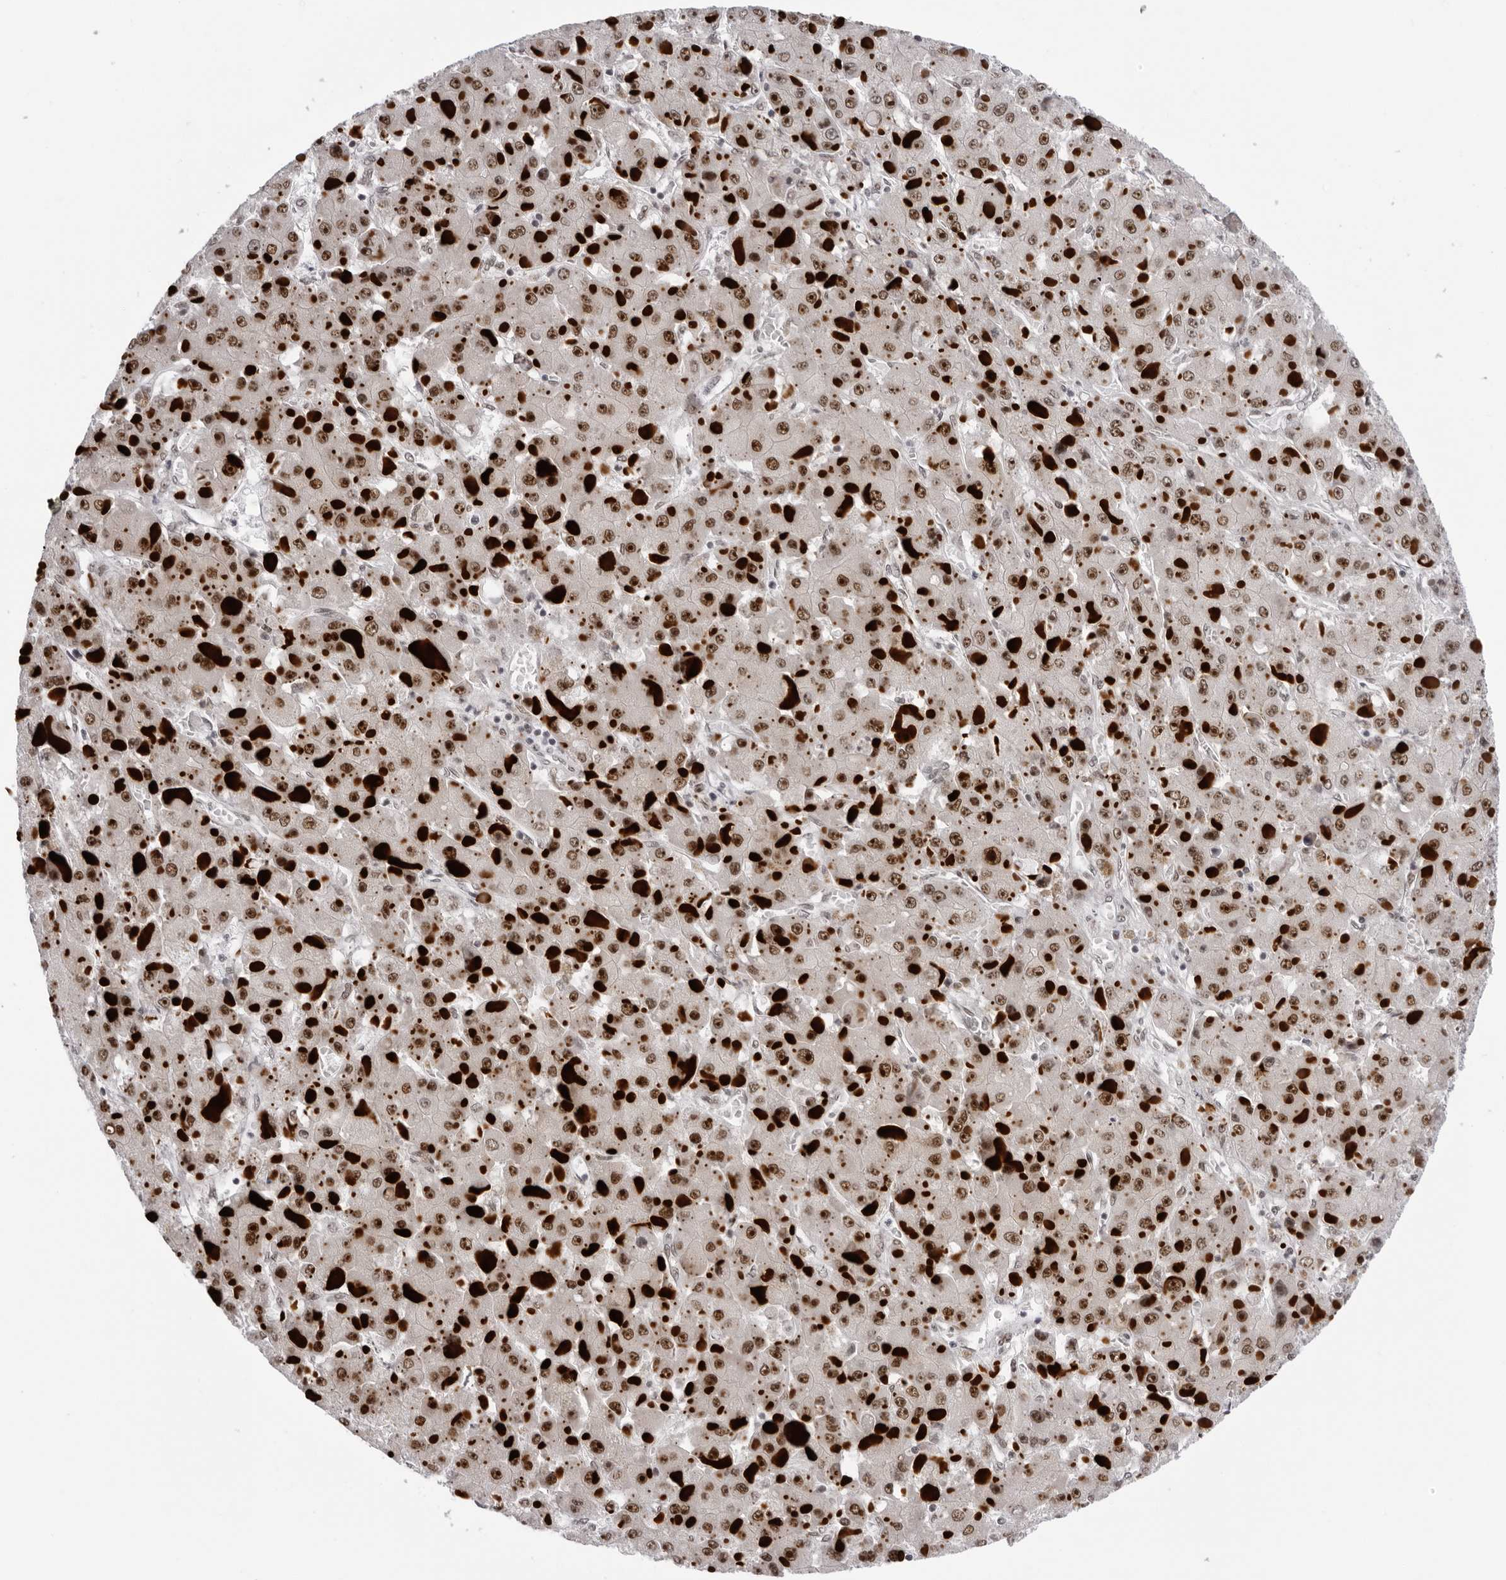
{"staining": {"intensity": "moderate", "quantity": ">75%", "location": "nuclear"}, "tissue": "liver cancer", "cell_type": "Tumor cells", "image_type": "cancer", "snomed": [{"axis": "morphology", "description": "Carcinoma, Hepatocellular, NOS"}, {"axis": "topography", "description": "Liver"}], "caption": "Human liver hepatocellular carcinoma stained with a protein marker demonstrates moderate staining in tumor cells.", "gene": "HEXIM2", "patient": {"sex": "female", "age": 73}}